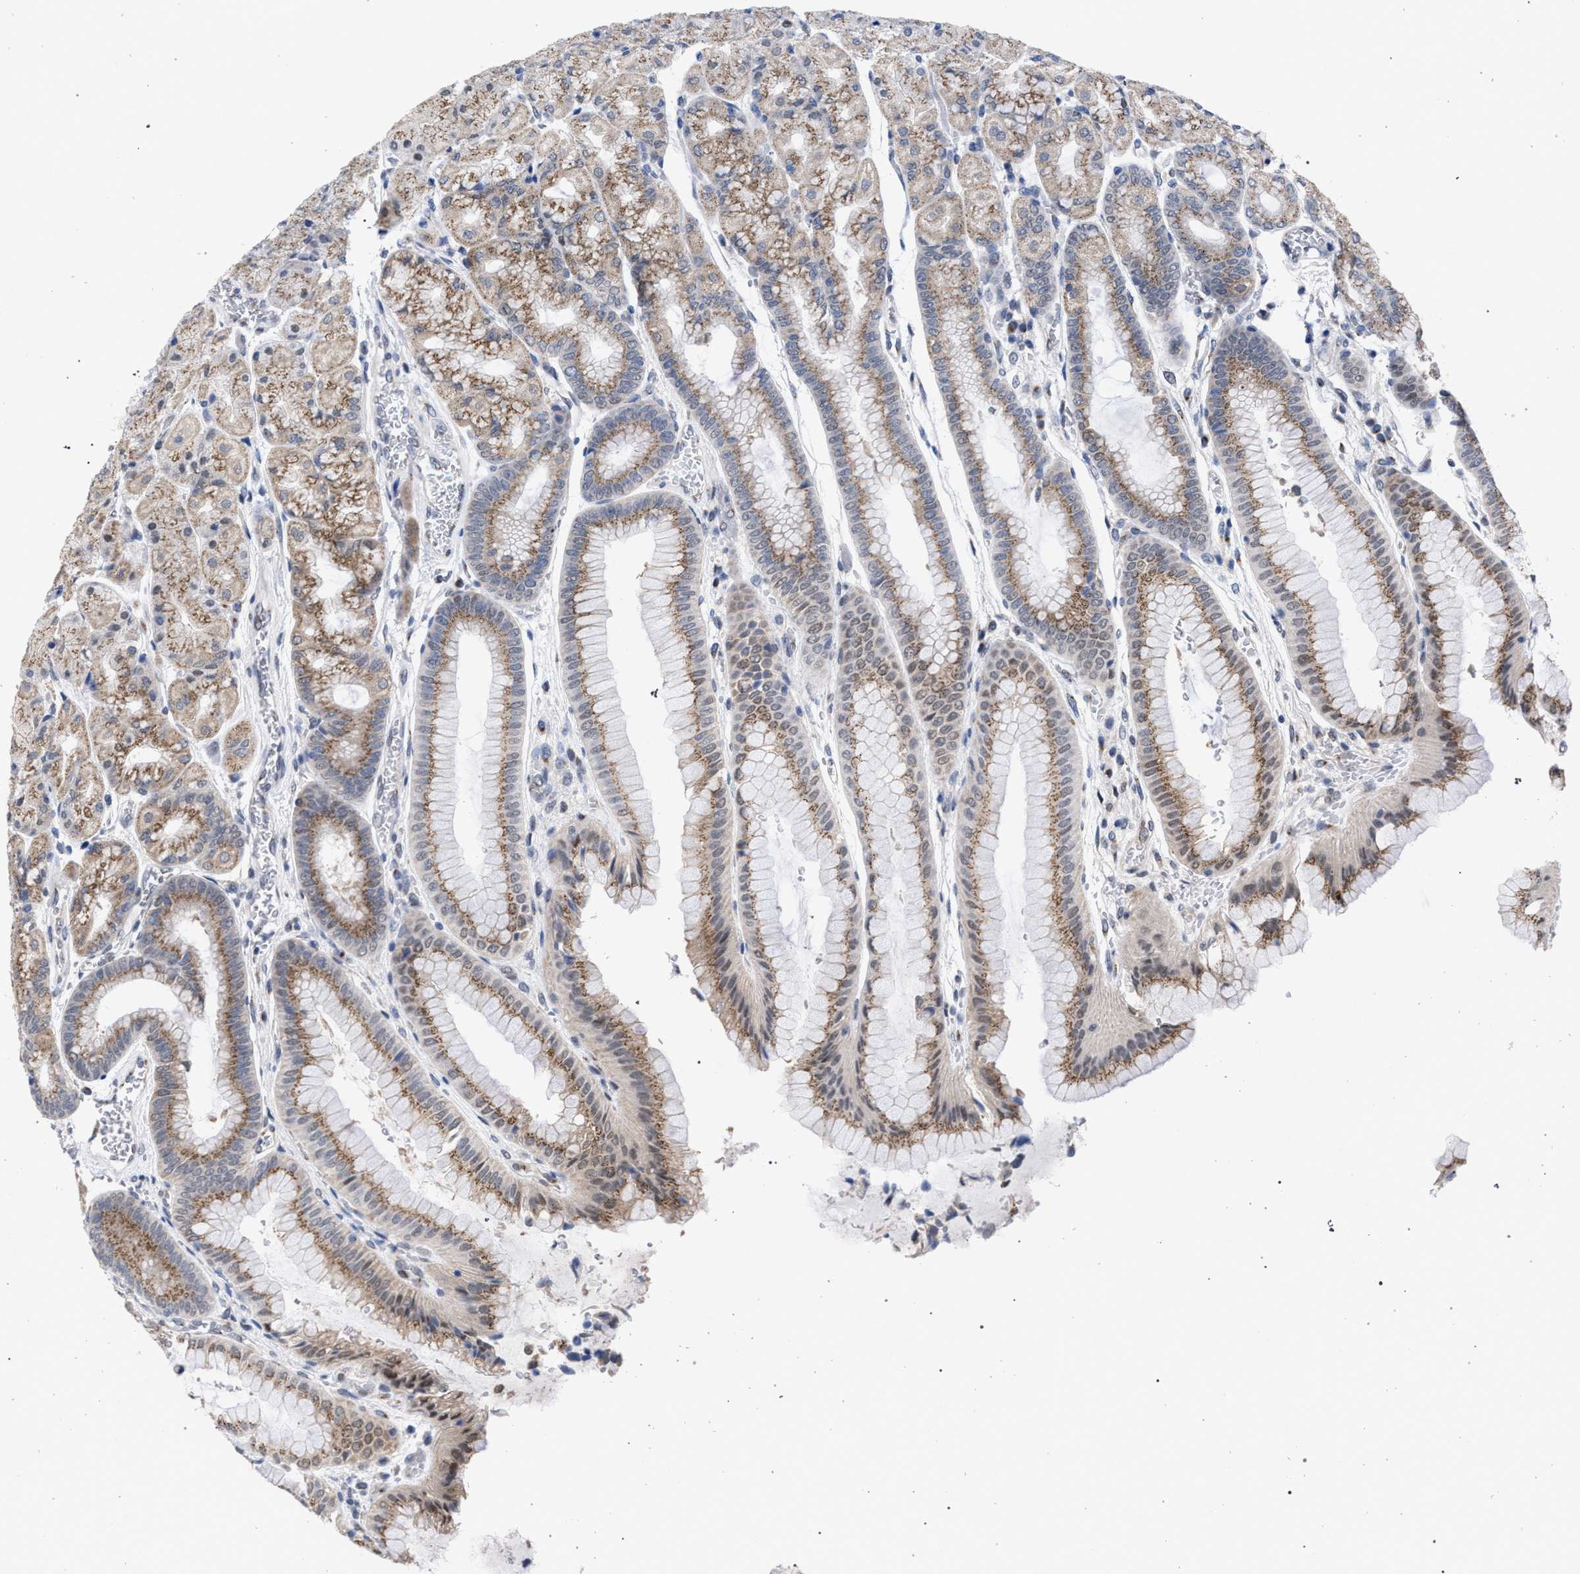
{"staining": {"intensity": "moderate", "quantity": ">75%", "location": "cytoplasmic/membranous"}, "tissue": "stomach", "cell_type": "Glandular cells", "image_type": "normal", "snomed": [{"axis": "morphology", "description": "Normal tissue, NOS"}, {"axis": "morphology", "description": "Carcinoid, malignant, NOS"}, {"axis": "topography", "description": "Stomach, upper"}], "caption": "Stomach was stained to show a protein in brown. There is medium levels of moderate cytoplasmic/membranous positivity in approximately >75% of glandular cells. The staining was performed using DAB, with brown indicating positive protein expression. Nuclei are stained blue with hematoxylin.", "gene": "GOLGA2", "patient": {"sex": "male", "age": 39}}